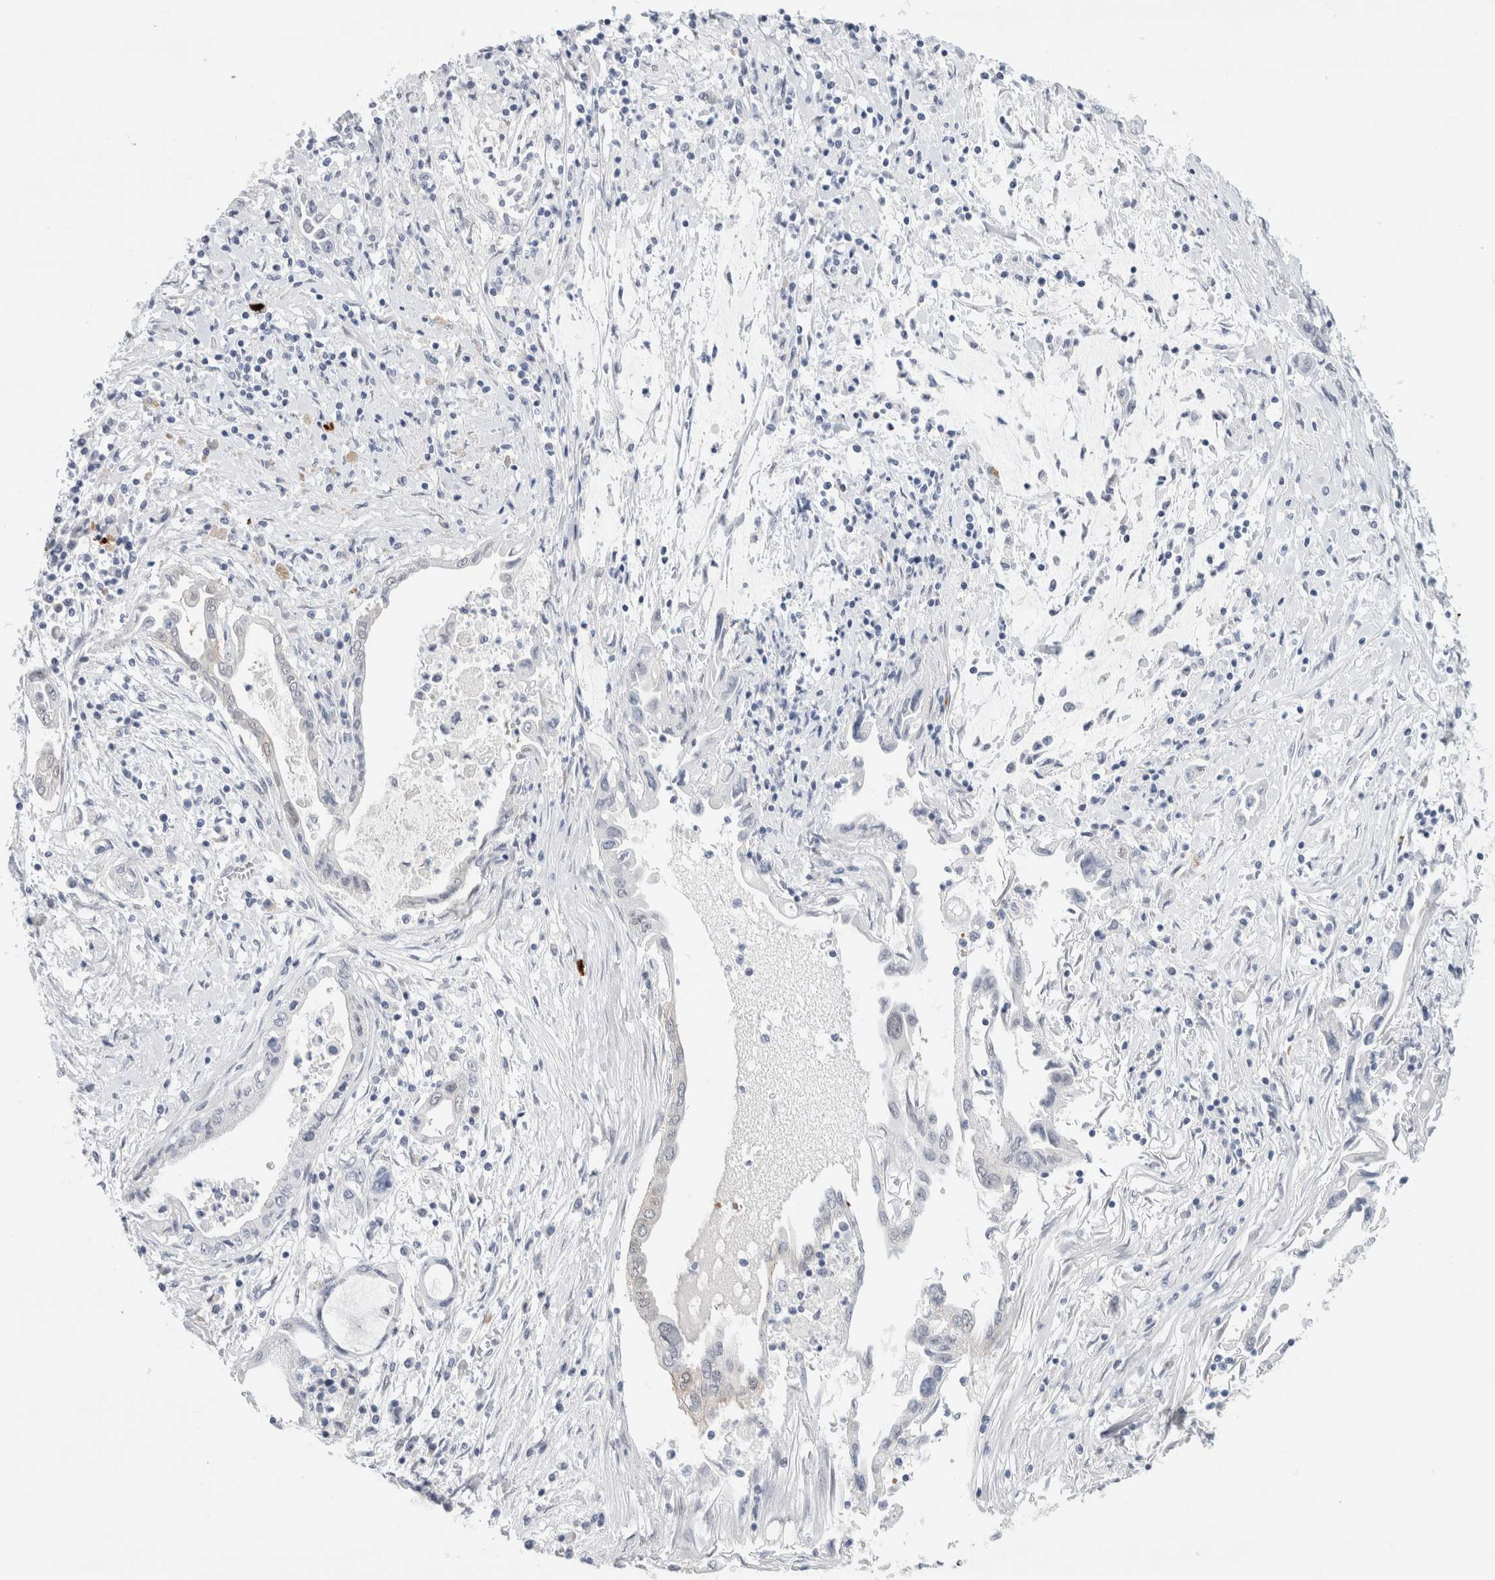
{"staining": {"intensity": "negative", "quantity": "none", "location": "none"}, "tissue": "pancreatic cancer", "cell_type": "Tumor cells", "image_type": "cancer", "snomed": [{"axis": "morphology", "description": "Adenocarcinoma, NOS"}, {"axis": "topography", "description": "Pancreas"}], "caption": "A high-resolution image shows immunohistochemistry (IHC) staining of pancreatic cancer (adenocarcinoma), which exhibits no significant expression in tumor cells. Brightfield microscopy of IHC stained with DAB (brown) and hematoxylin (blue), captured at high magnification.", "gene": "SLC22A12", "patient": {"sex": "female", "age": 57}}